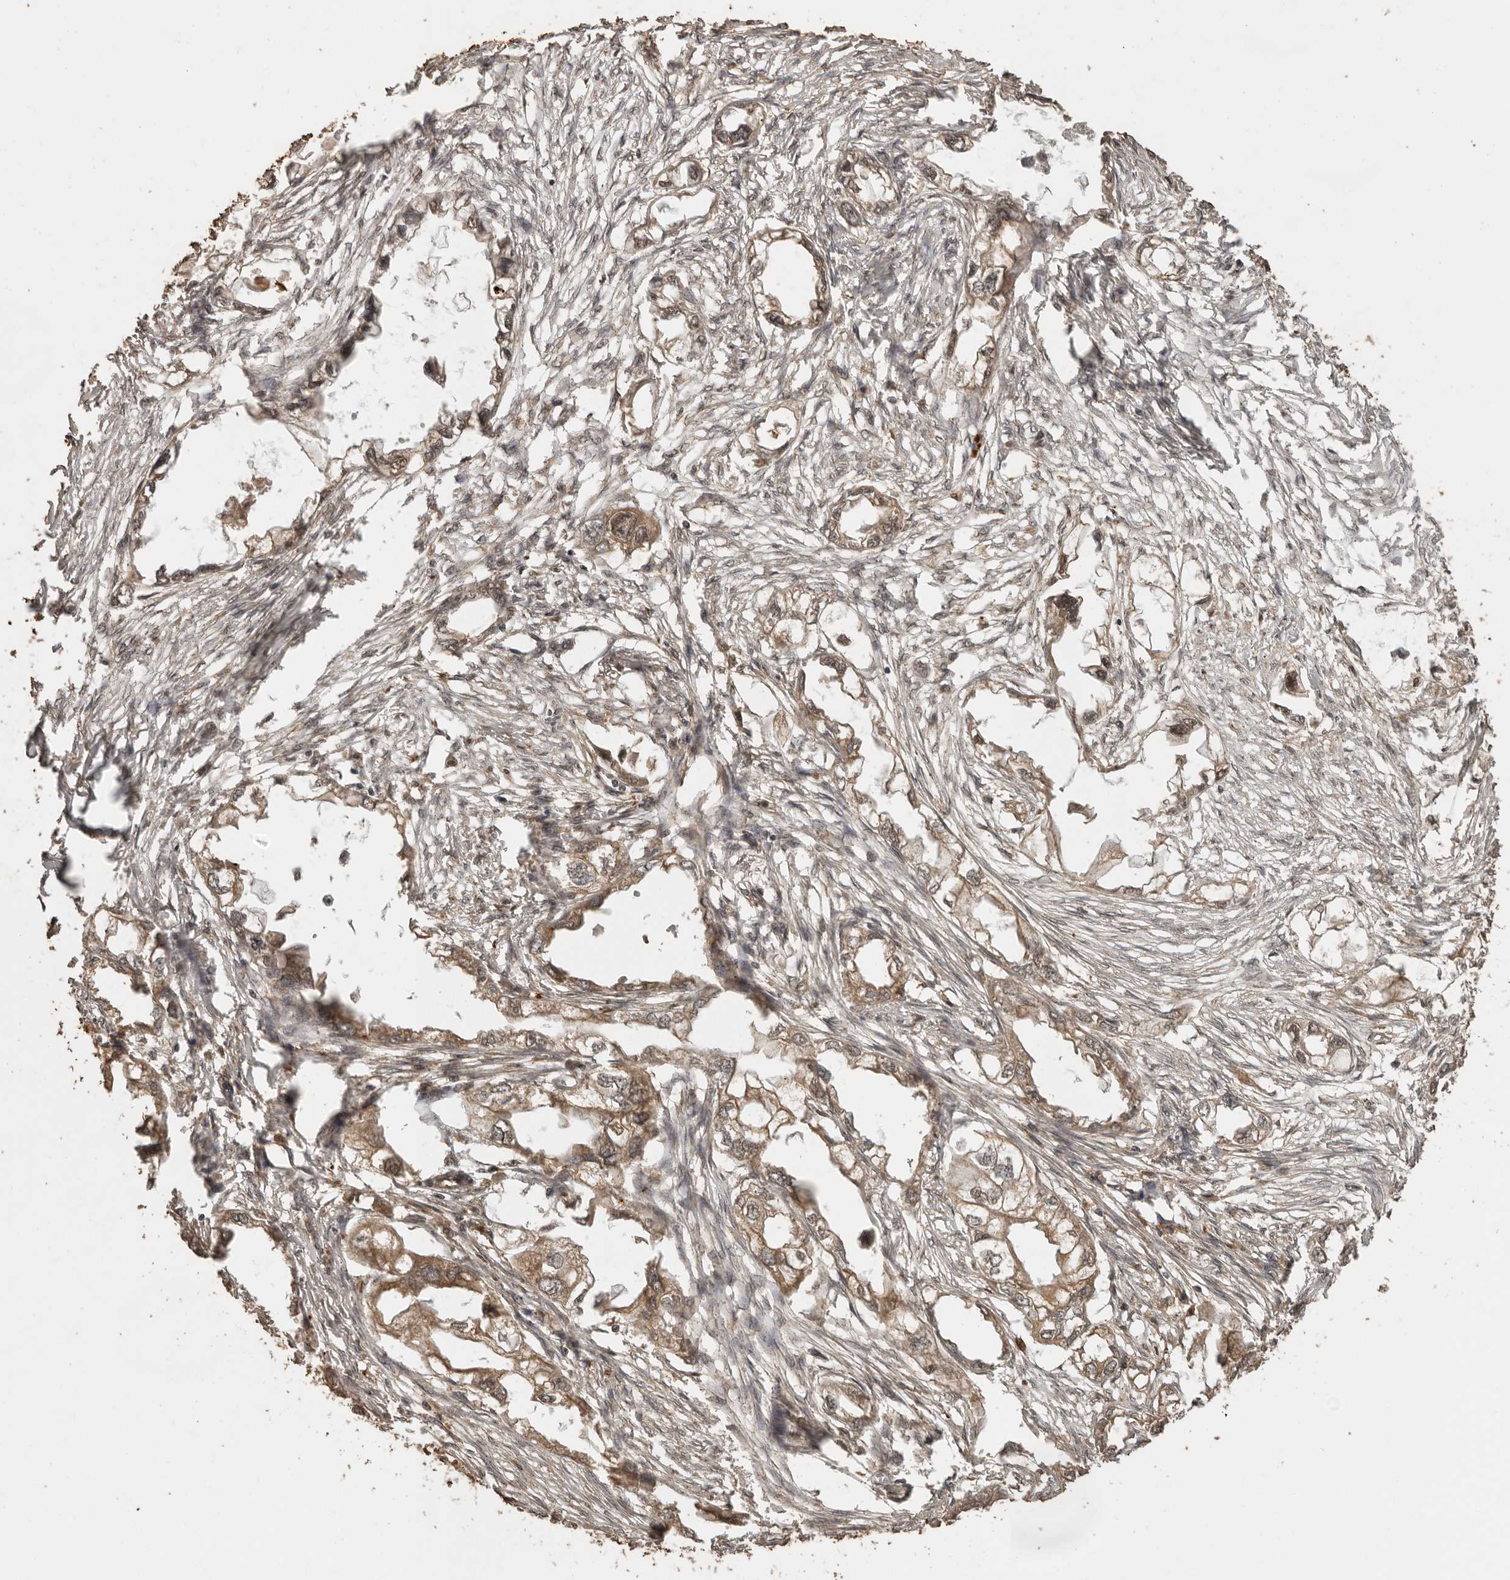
{"staining": {"intensity": "weak", "quantity": ">75%", "location": "cytoplasmic/membranous"}, "tissue": "endometrial cancer", "cell_type": "Tumor cells", "image_type": "cancer", "snomed": [{"axis": "morphology", "description": "Adenocarcinoma, NOS"}, {"axis": "morphology", "description": "Adenocarcinoma, metastatic, NOS"}, {"axis": "topography", "description": "Adipose tissue"}, {"axis": "topography", "description": "Endometrium"}], "caption": "This photomicrograph exhibits endometrial adenocarcinoma stained with immunohistochemistry to label a protein in brown. The cytoplasmic/membranous of tumor cells show weak positivity for the protein. Nuclei are counter-stained blue.", "gene": "CTF1", "patient": {"sex": "female", "age": 67}}